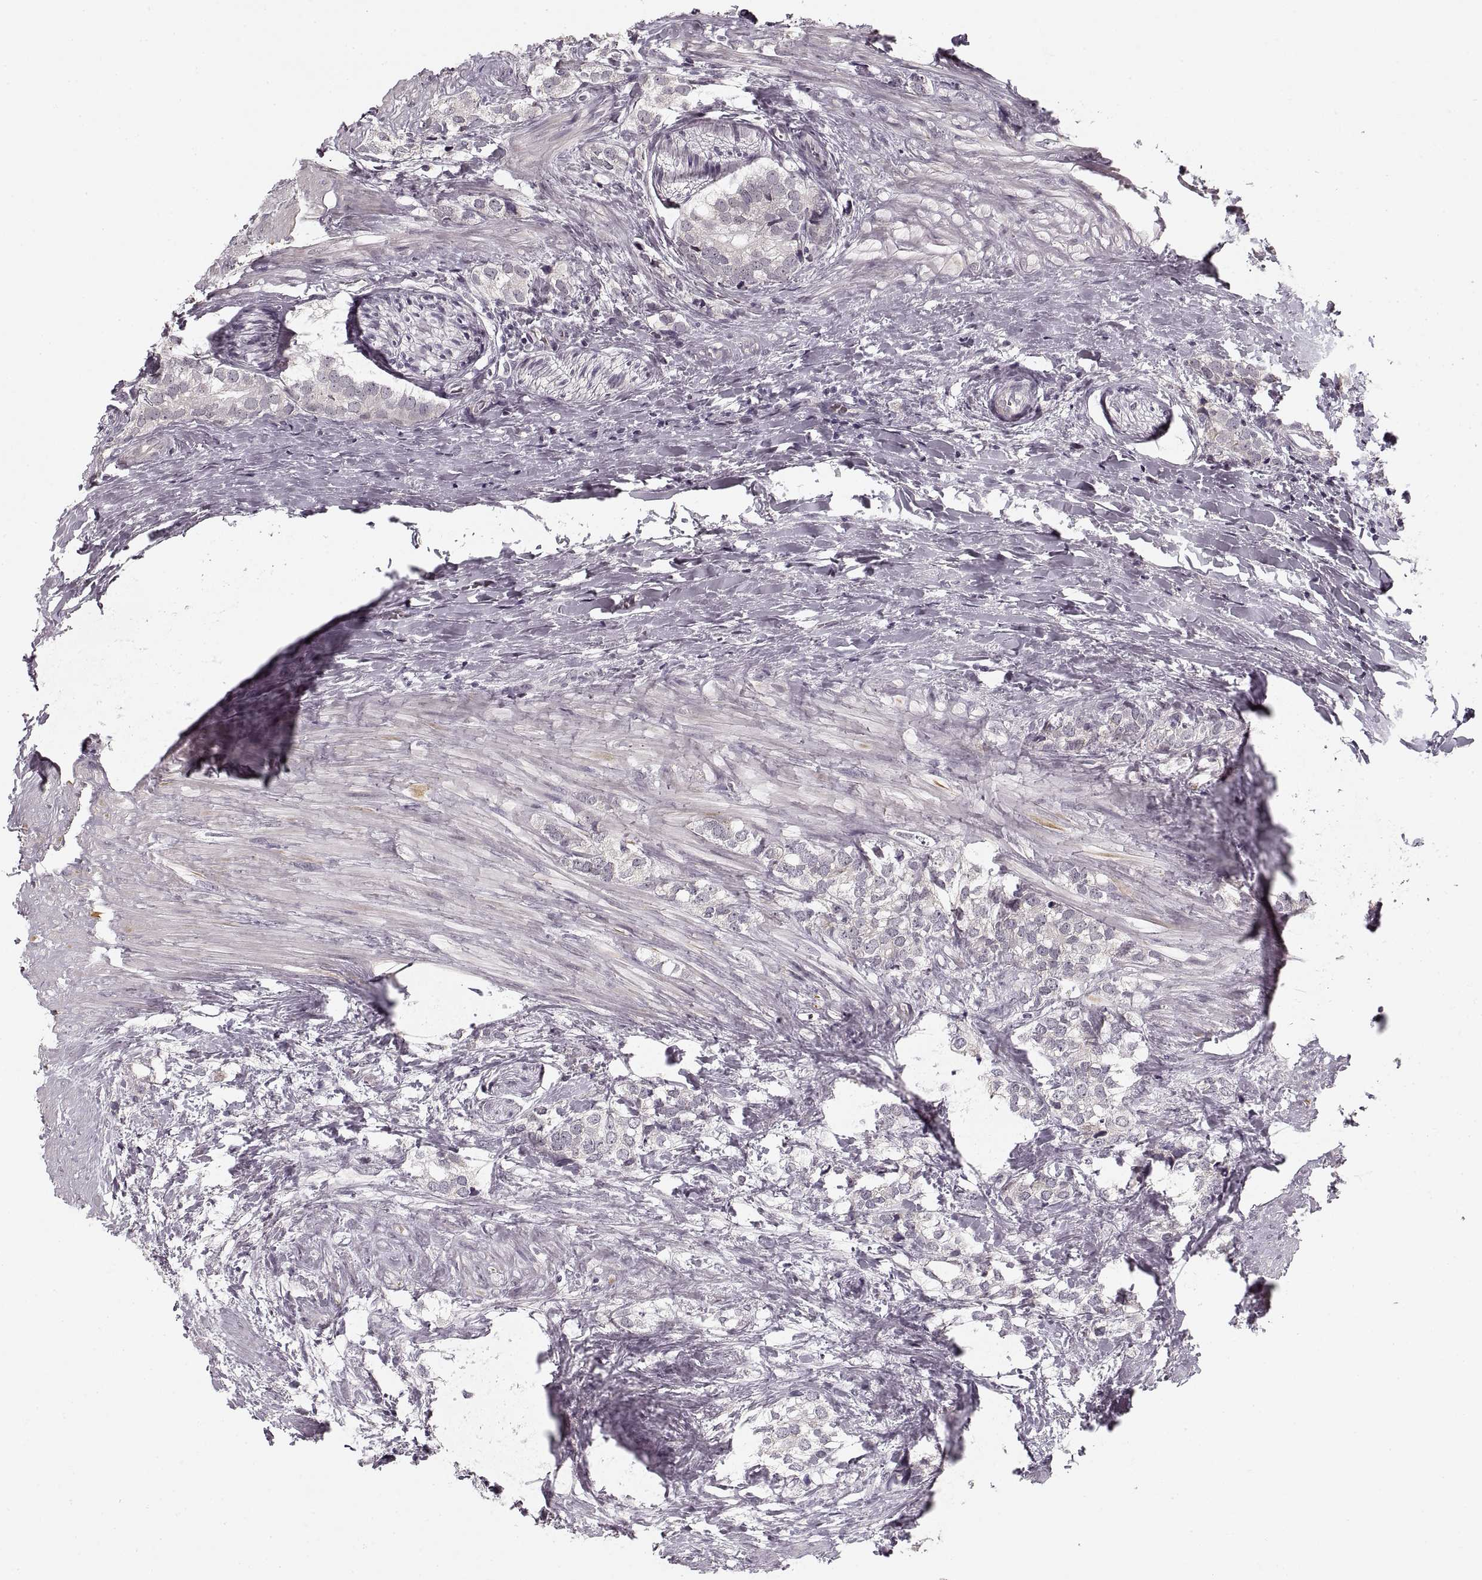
{"staining": {"intensity": "negative", "quantity": "none", "location": "none"}, "tissue": "prostate cancer", "cell_type": "Tumor cells", "image_type": "cancer", "snomed": [{"axis": "morphology", "description": "Adenocarcinoma, NOS"}, {"axis": "topography", "description": "Prostate and seminal vesicle, NOS"}], "caption": "Immunohistochemistry (IHC) image of neoplastic tissue: adenocarcinoma (prostate) stained with DAB (3,3'-diaminobenzidine) exhibits no significant protein expression in tumor cells.", "gene": "ASIC3", "patient": {"sex": "male", "age": 63}}